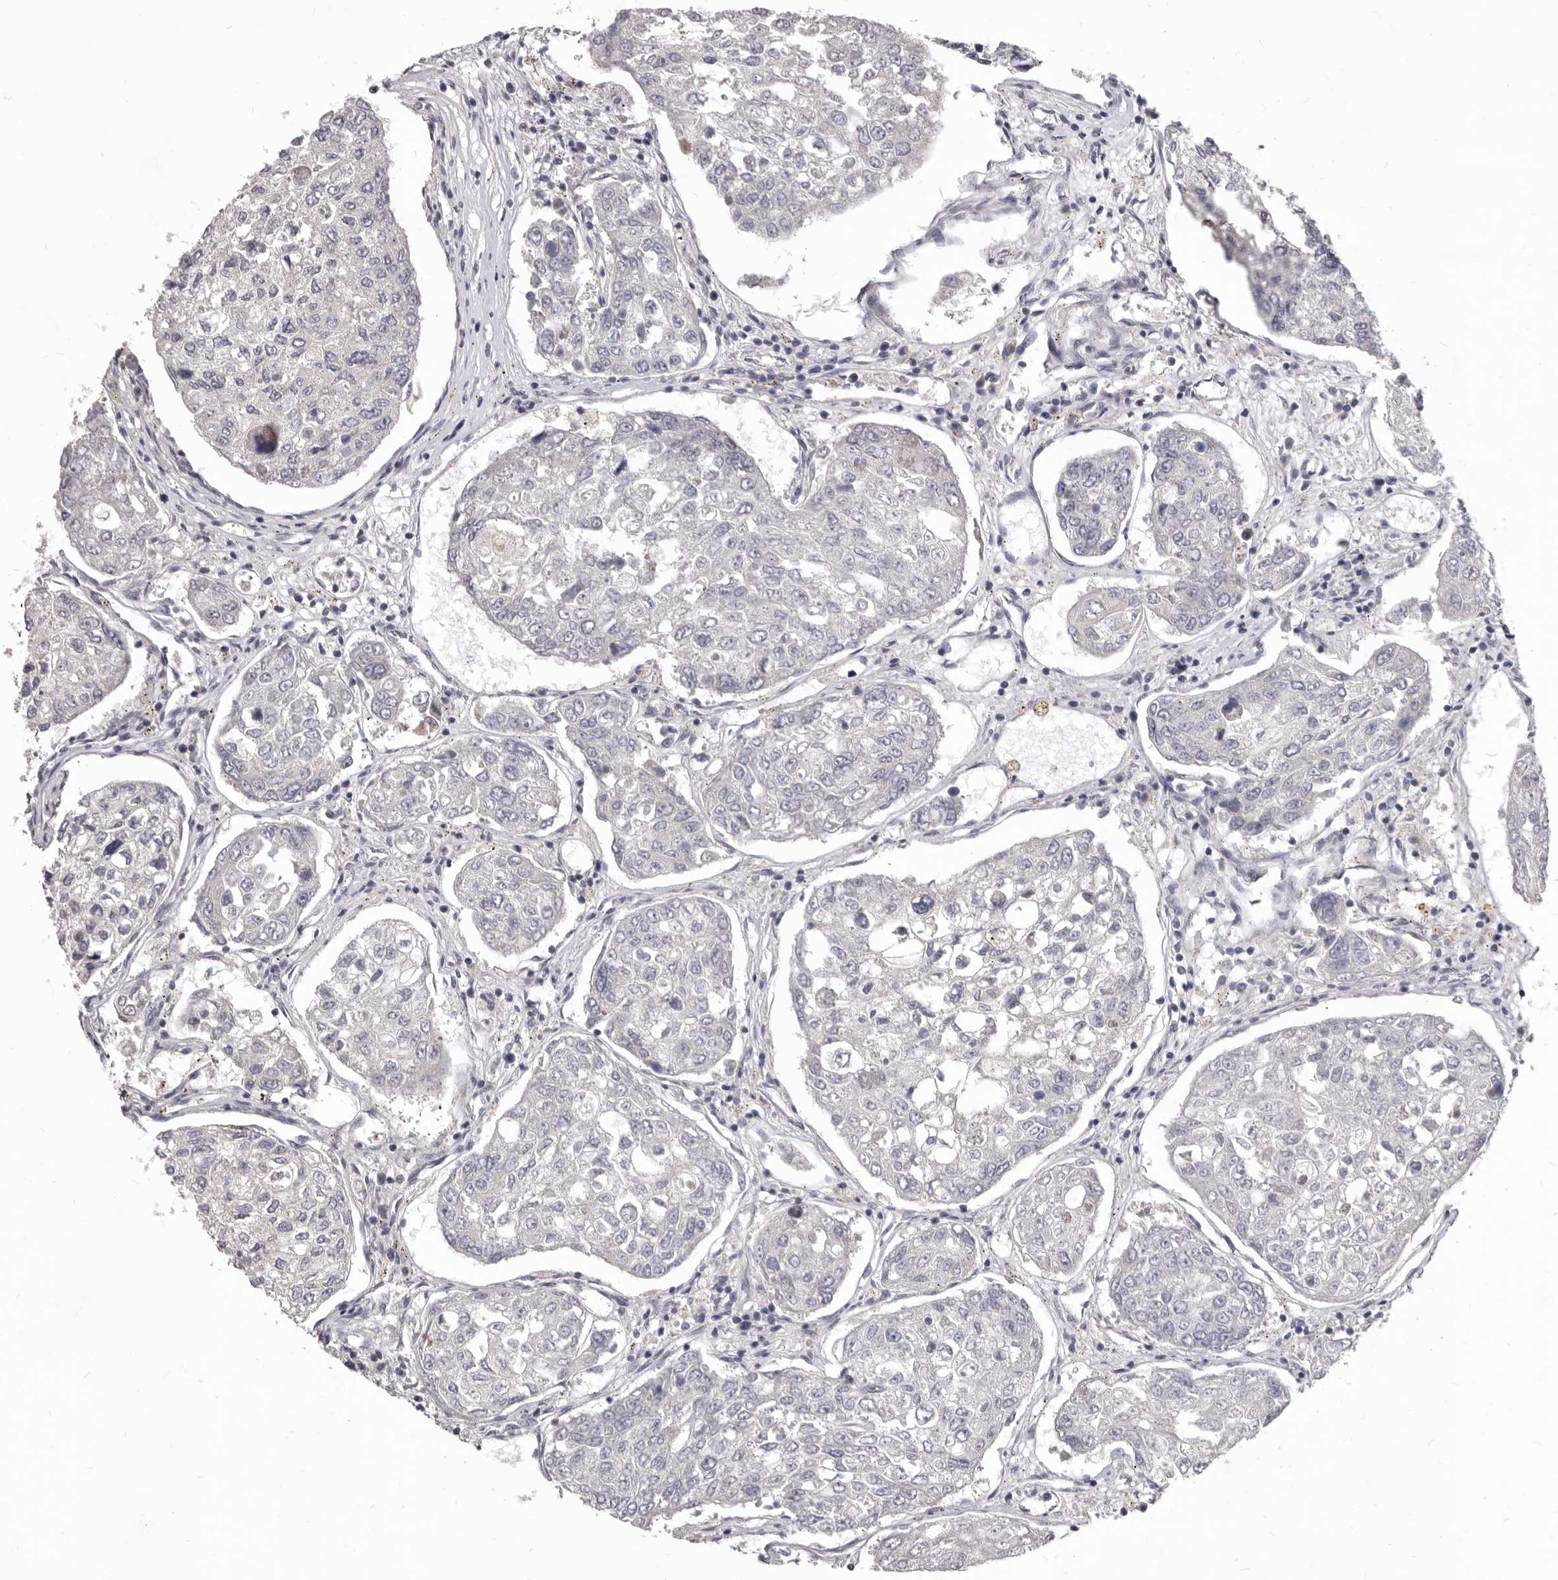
{"staining": {"intensity": "negative", "quantity": "none", "location": "none"}, "tissue": "urothelial cancer", "cell_type": "Tumor cells", "image_type": "cancer", "snomed": [{"axis": "morphology", "description": "Urothelial carcinoma, High grade"}, {"axis": "topography", "description": "Lymph node"}, {"axis": "topography", "description": "Urinary bladder"}], "caption": "There is no significant staining in tumor cells of urothelial carcinoma (high-grade).", "gene": "SULT1E1", "patient": {"sex": "male", "age": 51}}